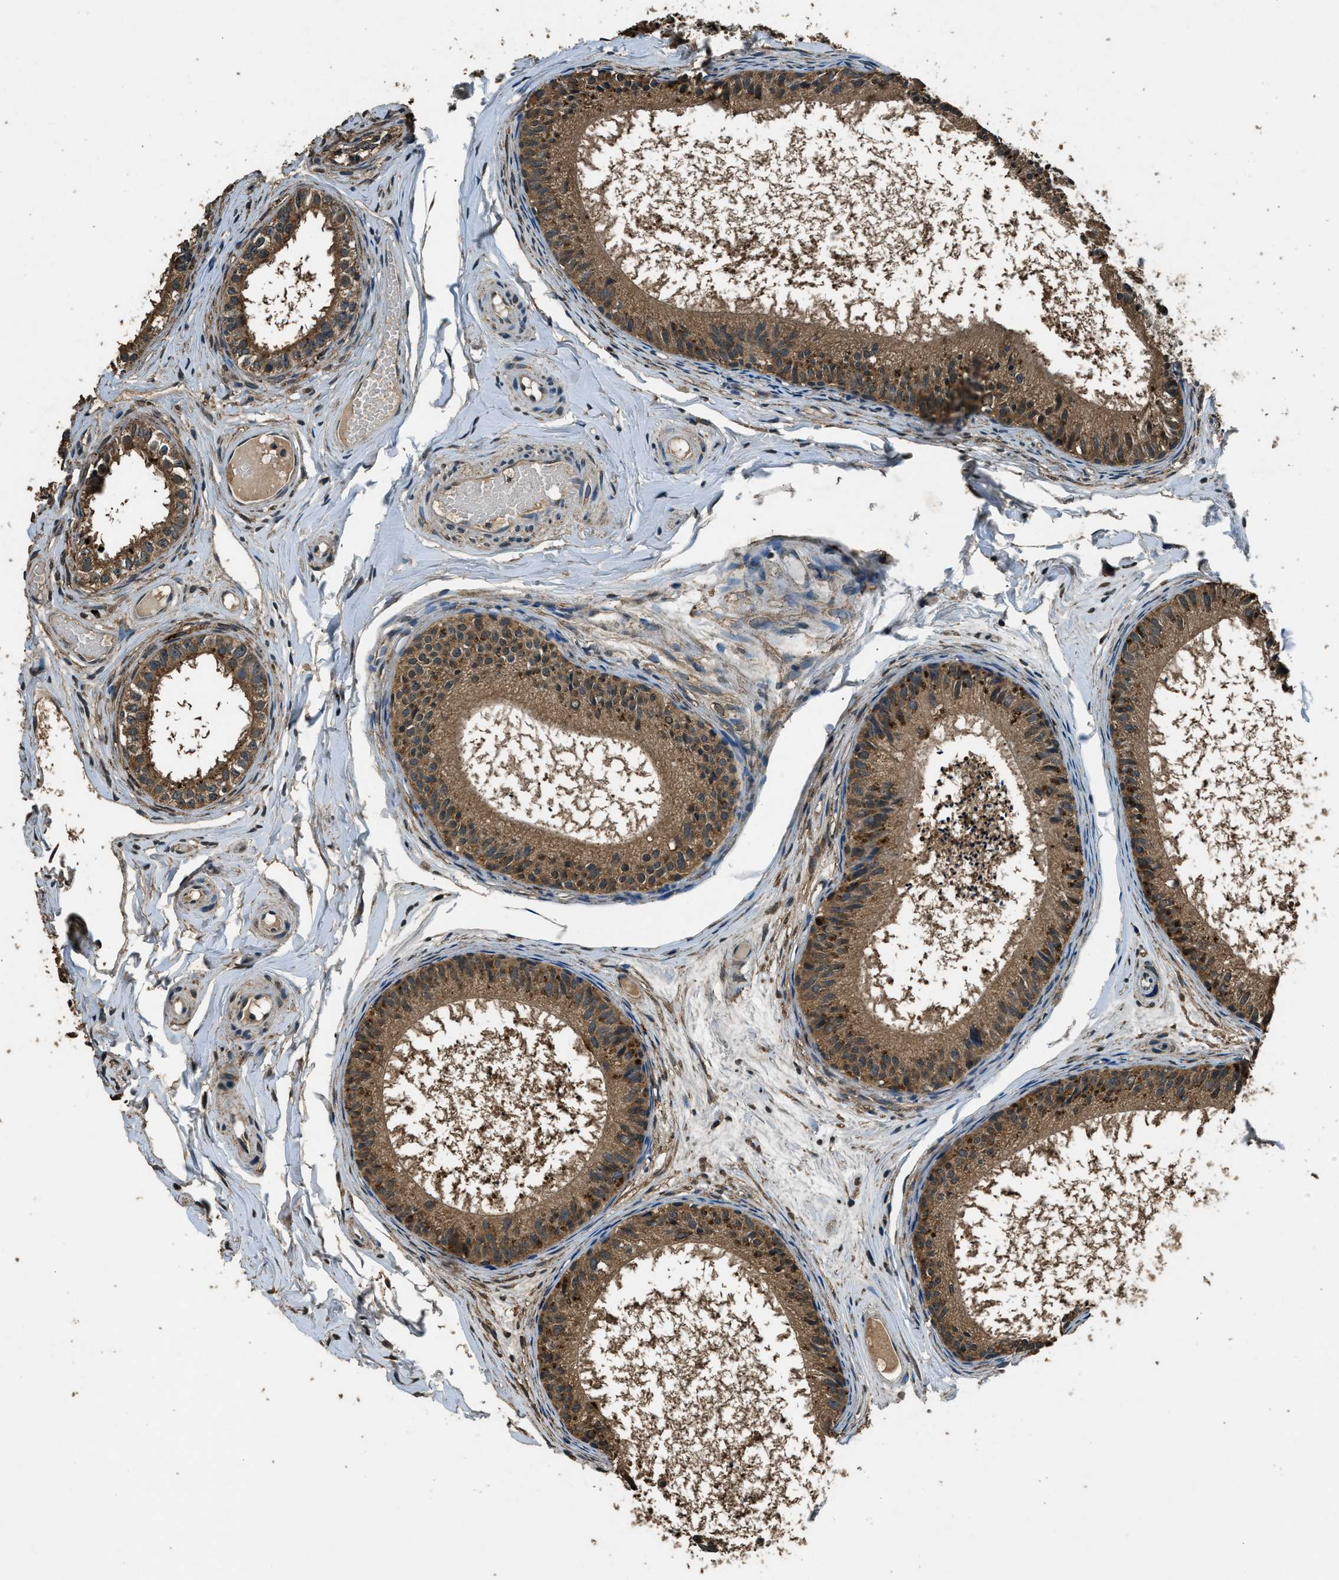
{"staining": {"intensity": "moderate", "quantity": ">75%", "location": "cytoplasmic/membranous"}, "tissue": "epididymis", "cell_type": "Glandular cells", "image_type": "normal", "snomed": [{"axis": "morphology", "description": "Normal tissue, NOS"}, {"axis": "topography", "description": "Epididymis"}], "caption": "Unremarkable epididymis demonstrates moderate cytoplasmic/membranous staining in about >75% of glandular cells, visualized by immunohistochemistry. The staining was performed using DAB (3,3'-diaminobenzidine), with brown indicating positive protein expression. Nuclei are stained blue with hematoxylin.", "gene": "SALL3", "patient": {"sex": "male", "age": 46}}